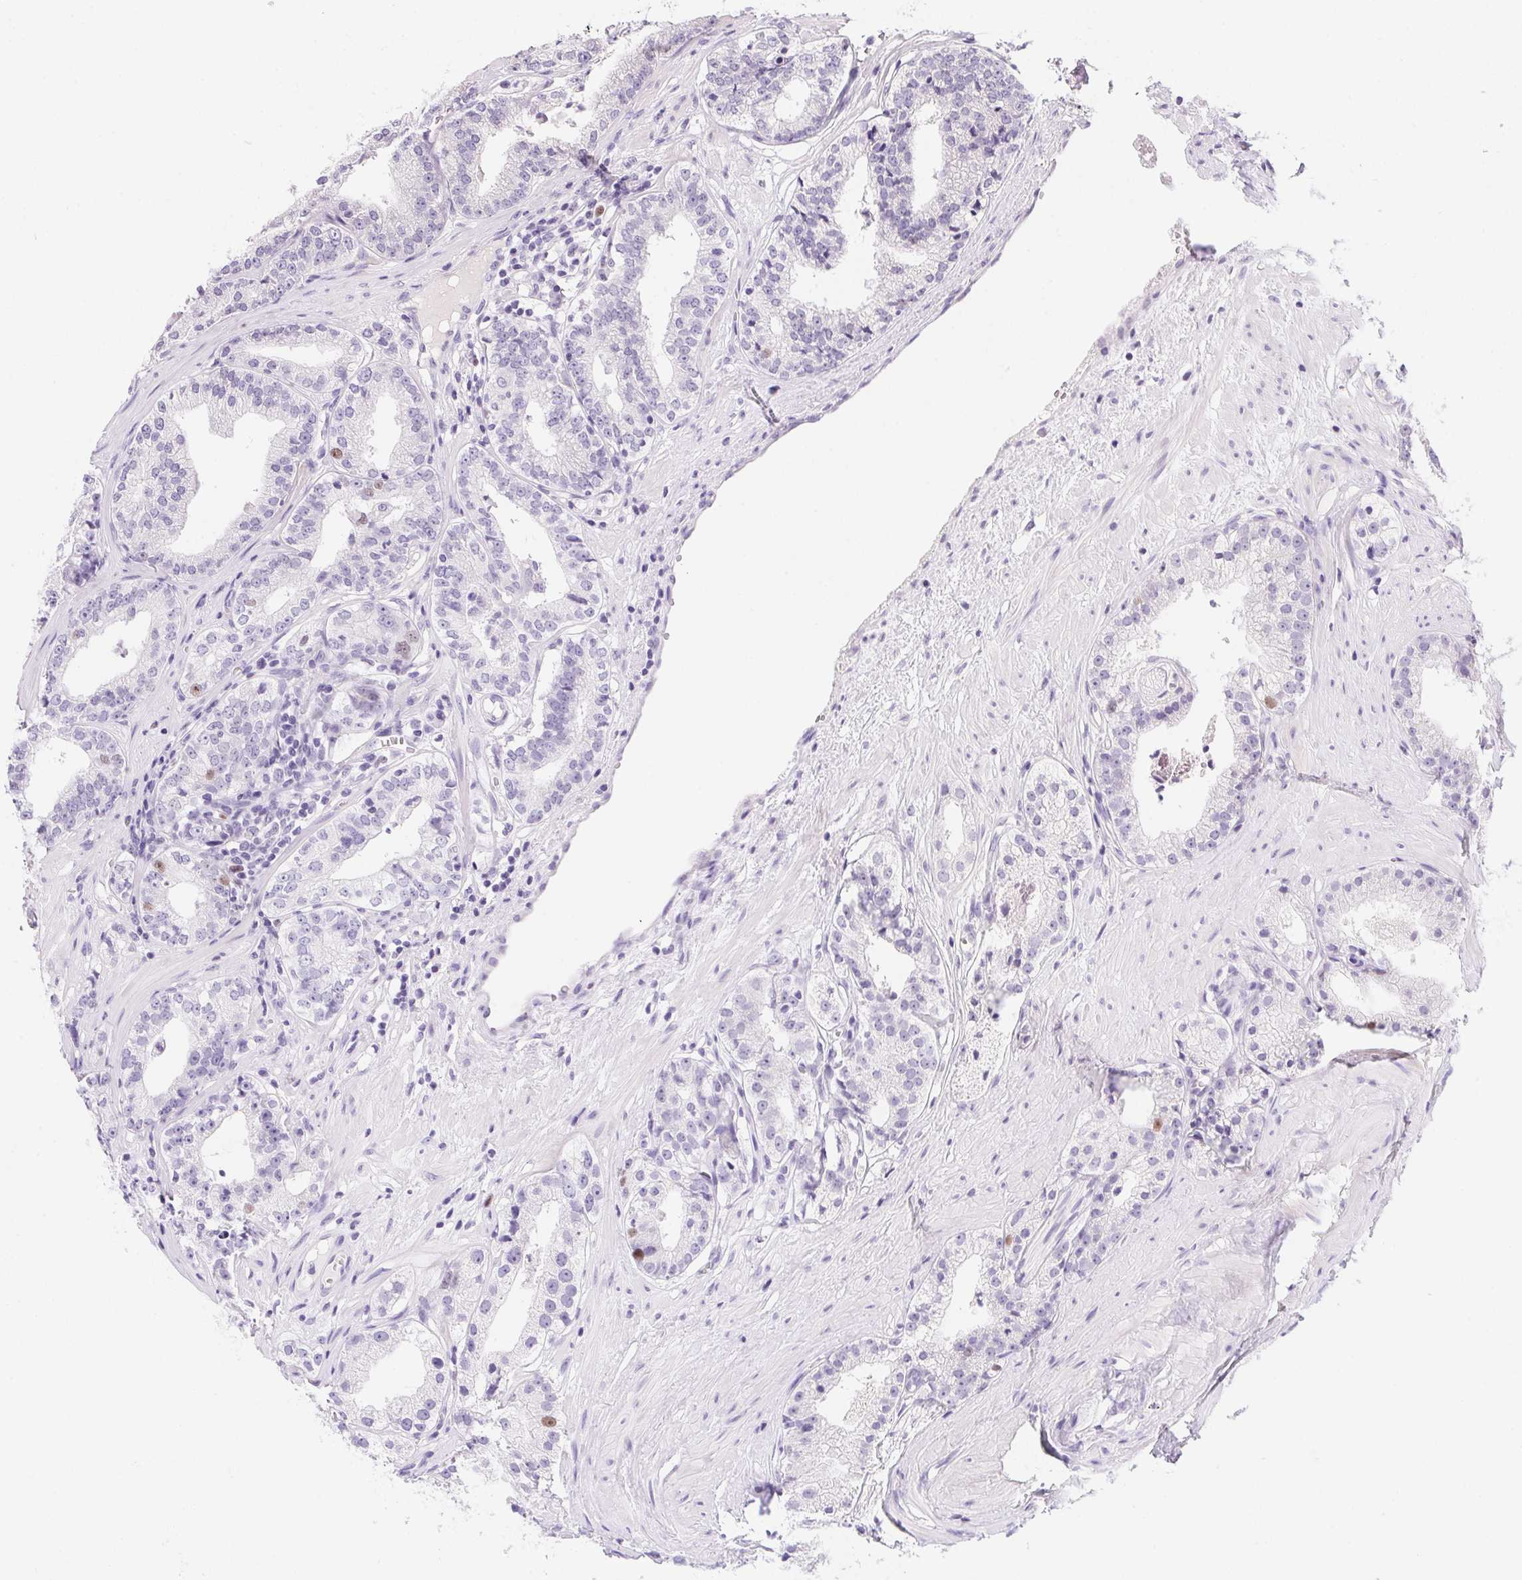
{"staining": {"intensity": "weak", "quantity": "<25%", "location": "nuclear"}, "tissue": "prostate cancer", "cell_type": "Tumor cells", "image_type": "cancer", "snomed": [{"axis": "morphology", "description": "Adenocarcinoma, Low grade"}, {"axis": "topography", "description": "Prostate"}], "caption": "This image is of prostate cancer (adenocarcinoma (low-grade)) stained with immunohistochemistry (IHC) to label a protein in brown with the nuclei are counter-stained blue. There is no staining in tumor cells.", "gene": "HELLS", "patient": {"sex": "male", "age": 60}}